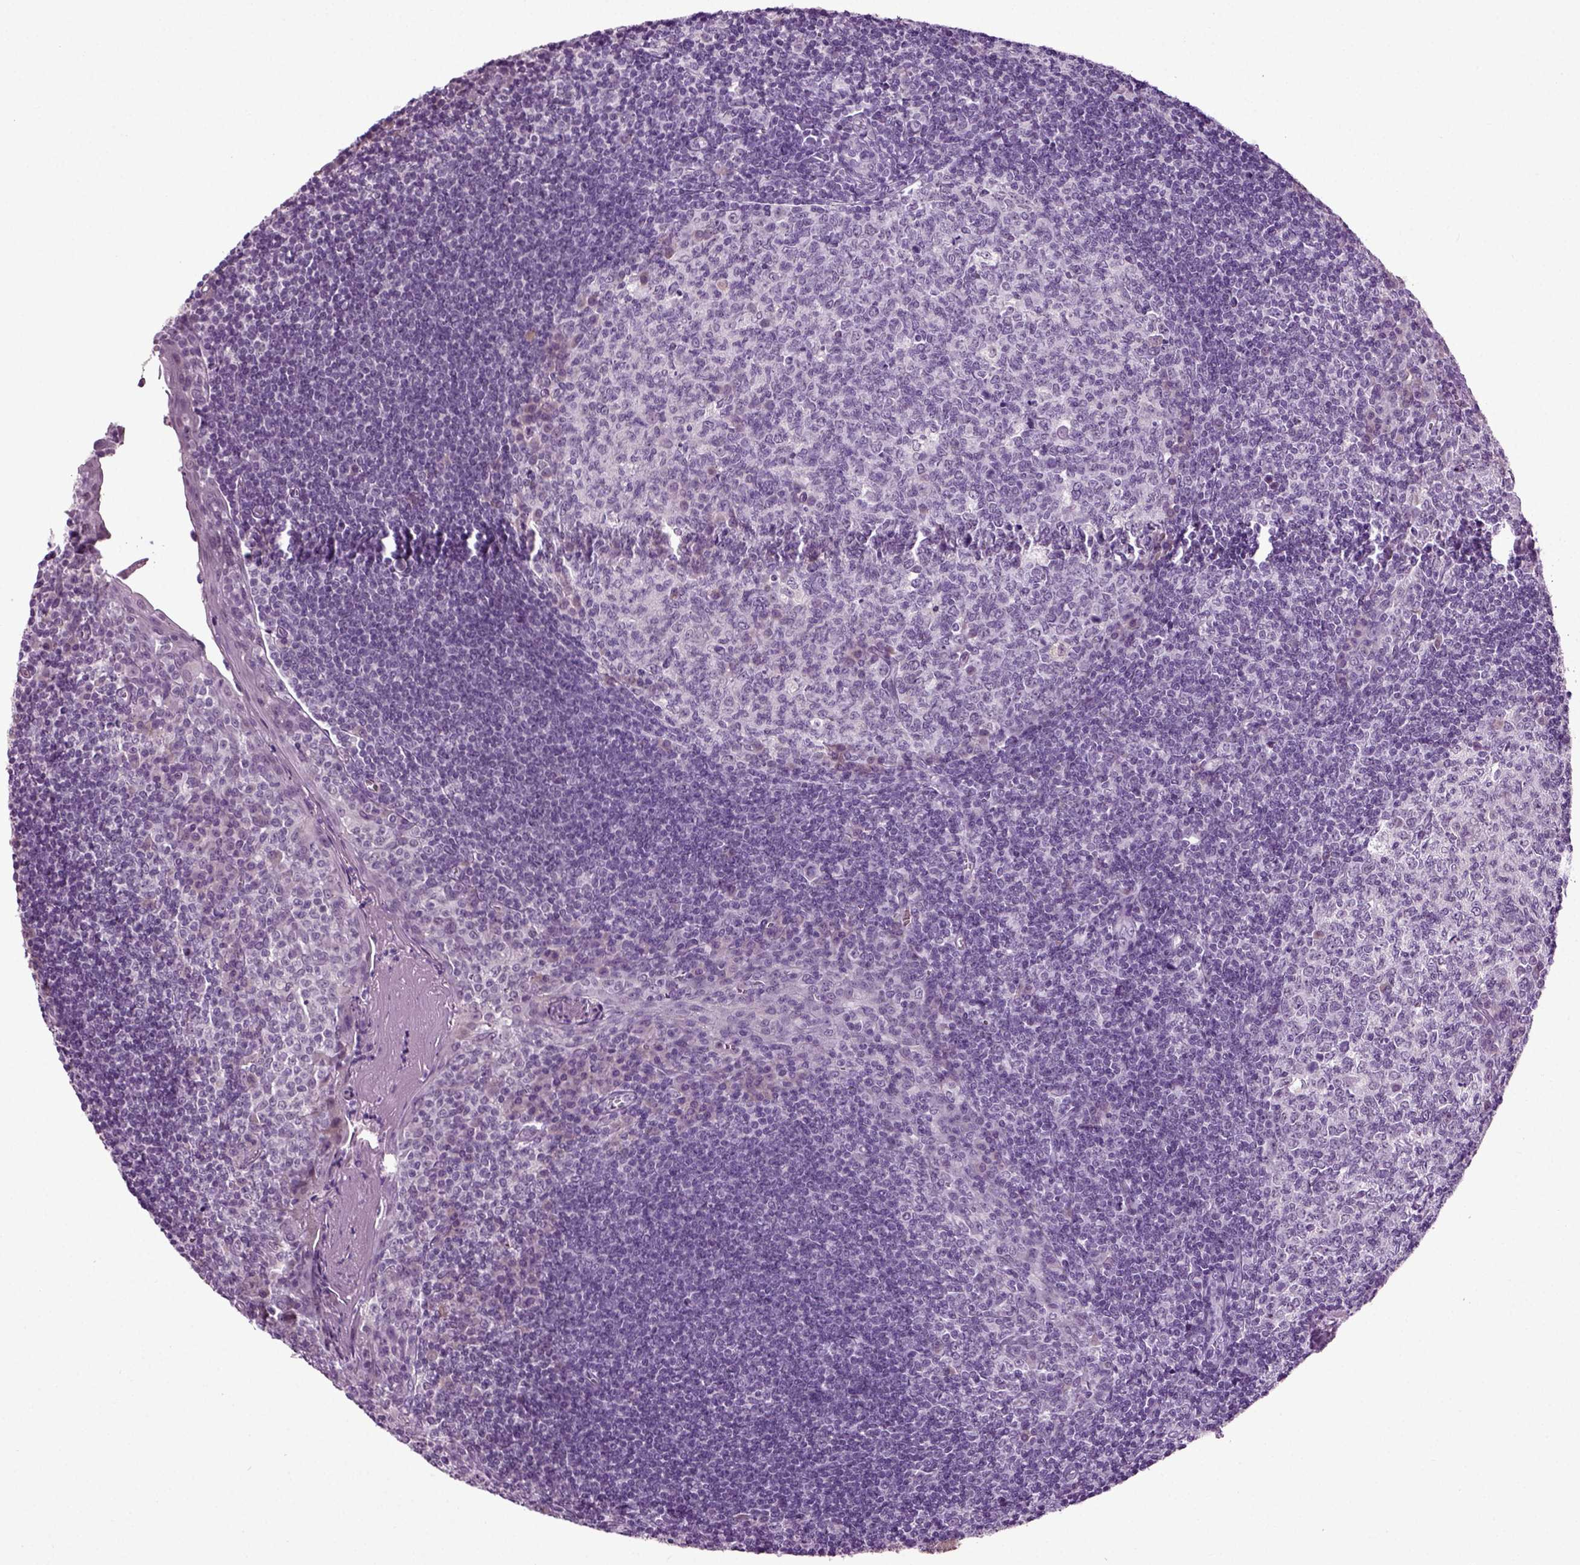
{"staining": {"intensity": "negative", "quantity": "none", "location": "none"}, "tissue": "tonsil", "cell_type": "Germinal center cells", "image_type": "normal", "snomed": [{"axis": "morphology", "description": "Normal tissue, NOS"}, {"axis": "topography", "description": "Tonsil"}], "caption": "The histopathology image demonstrates no significant expression in germinal center cells of tonsil. The staining is performed using DAB brown chromogen with nuclei counter-stained in using hematoxylin.", "gene": "SPATA17", "patient": {"sex": "female", "age": 13}}